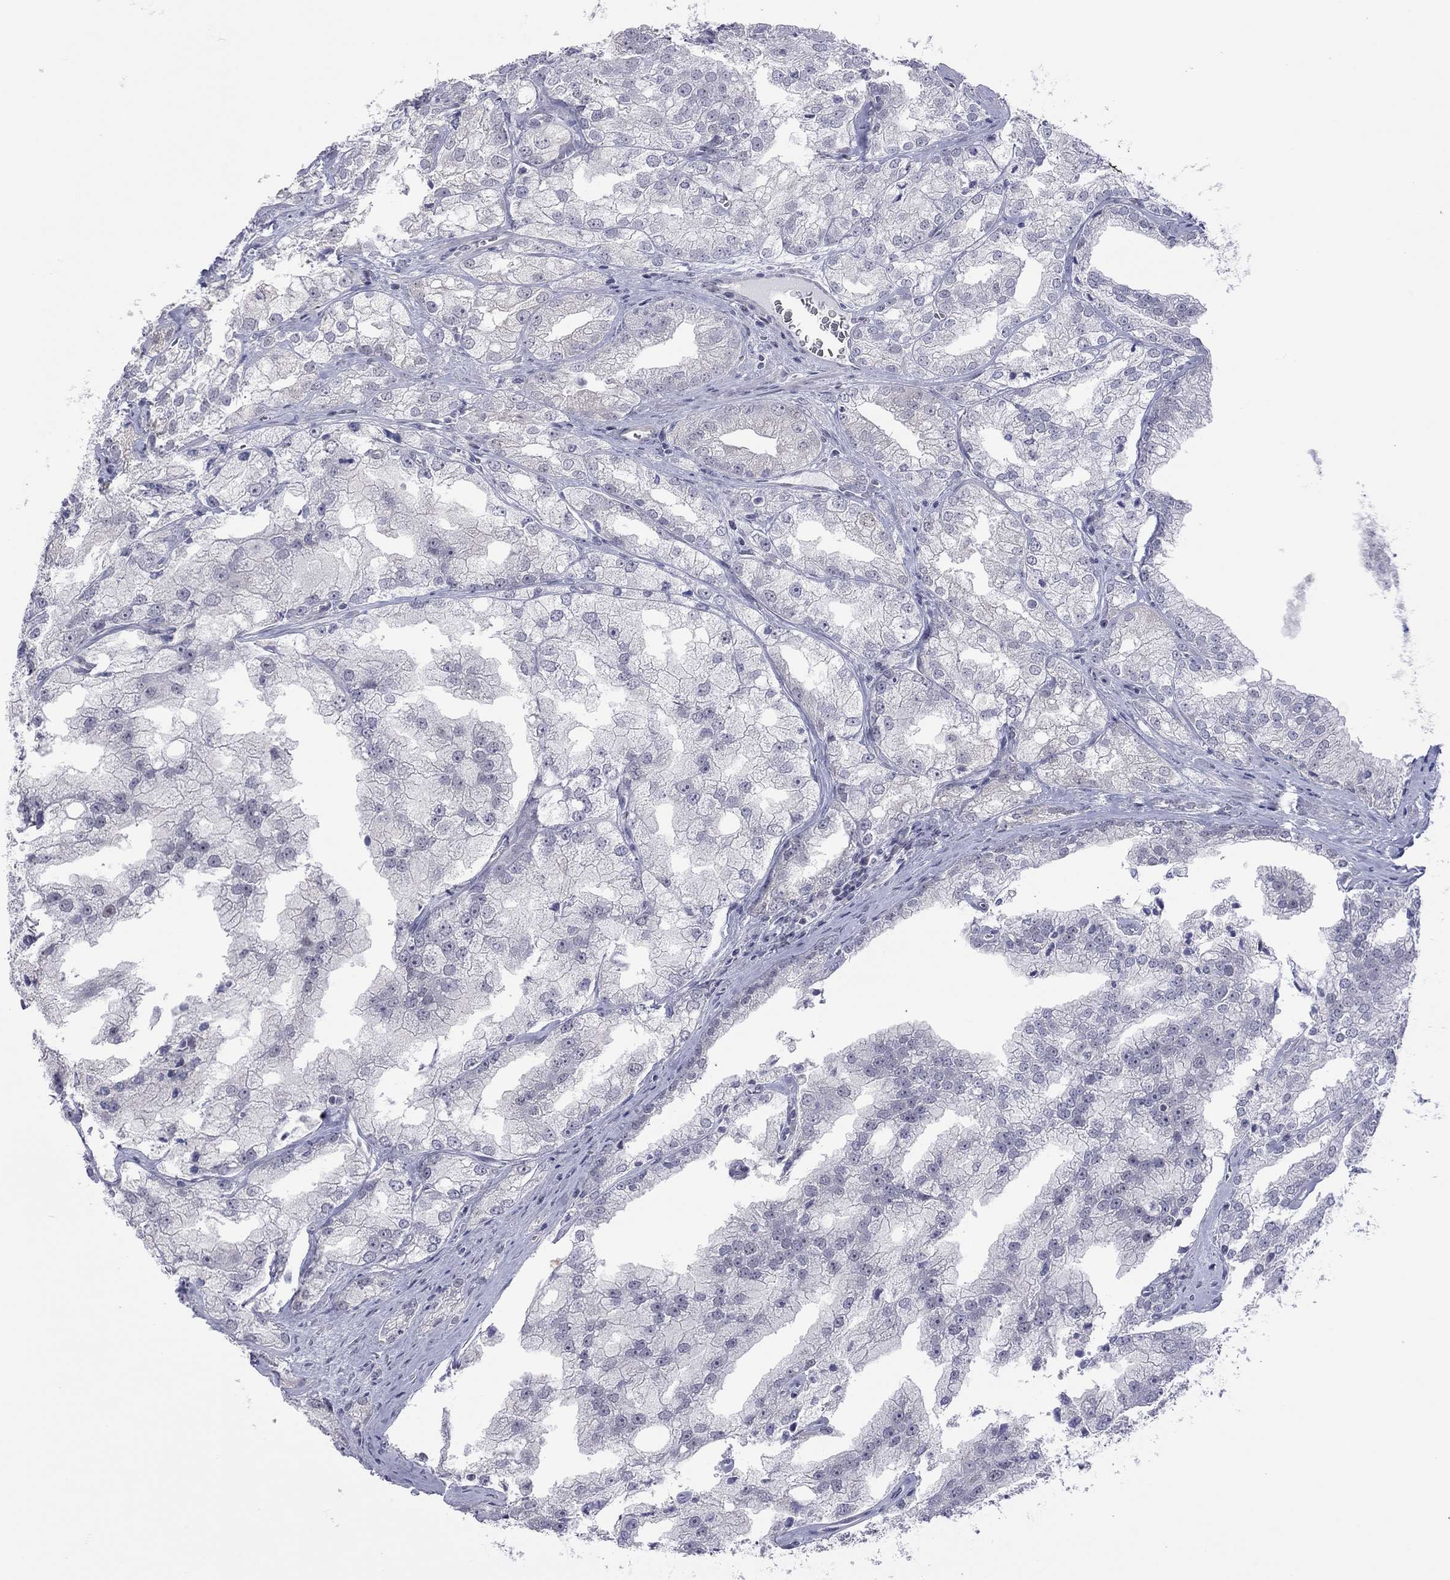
{"staining": {"intensity": "negative", "quantity": "none", "location": "none"}, "tissue": "prostate cancer", "cell_type": "Tumor cells", "image_type": "cancer", "snomed": [{"axis": "morphology", "description": "Adenocarcinoma, NOS"}, {"axis": "topography", "description": "Prostate"}], "caption": "Immunohistochemistry (IHC) image of human adenocarcinoma (prostate) stained for a protein (brown), which reveals no positivity in tumor cells.", "gene": "POU5F2", "patient": {"sex": "male", "age": 70}}